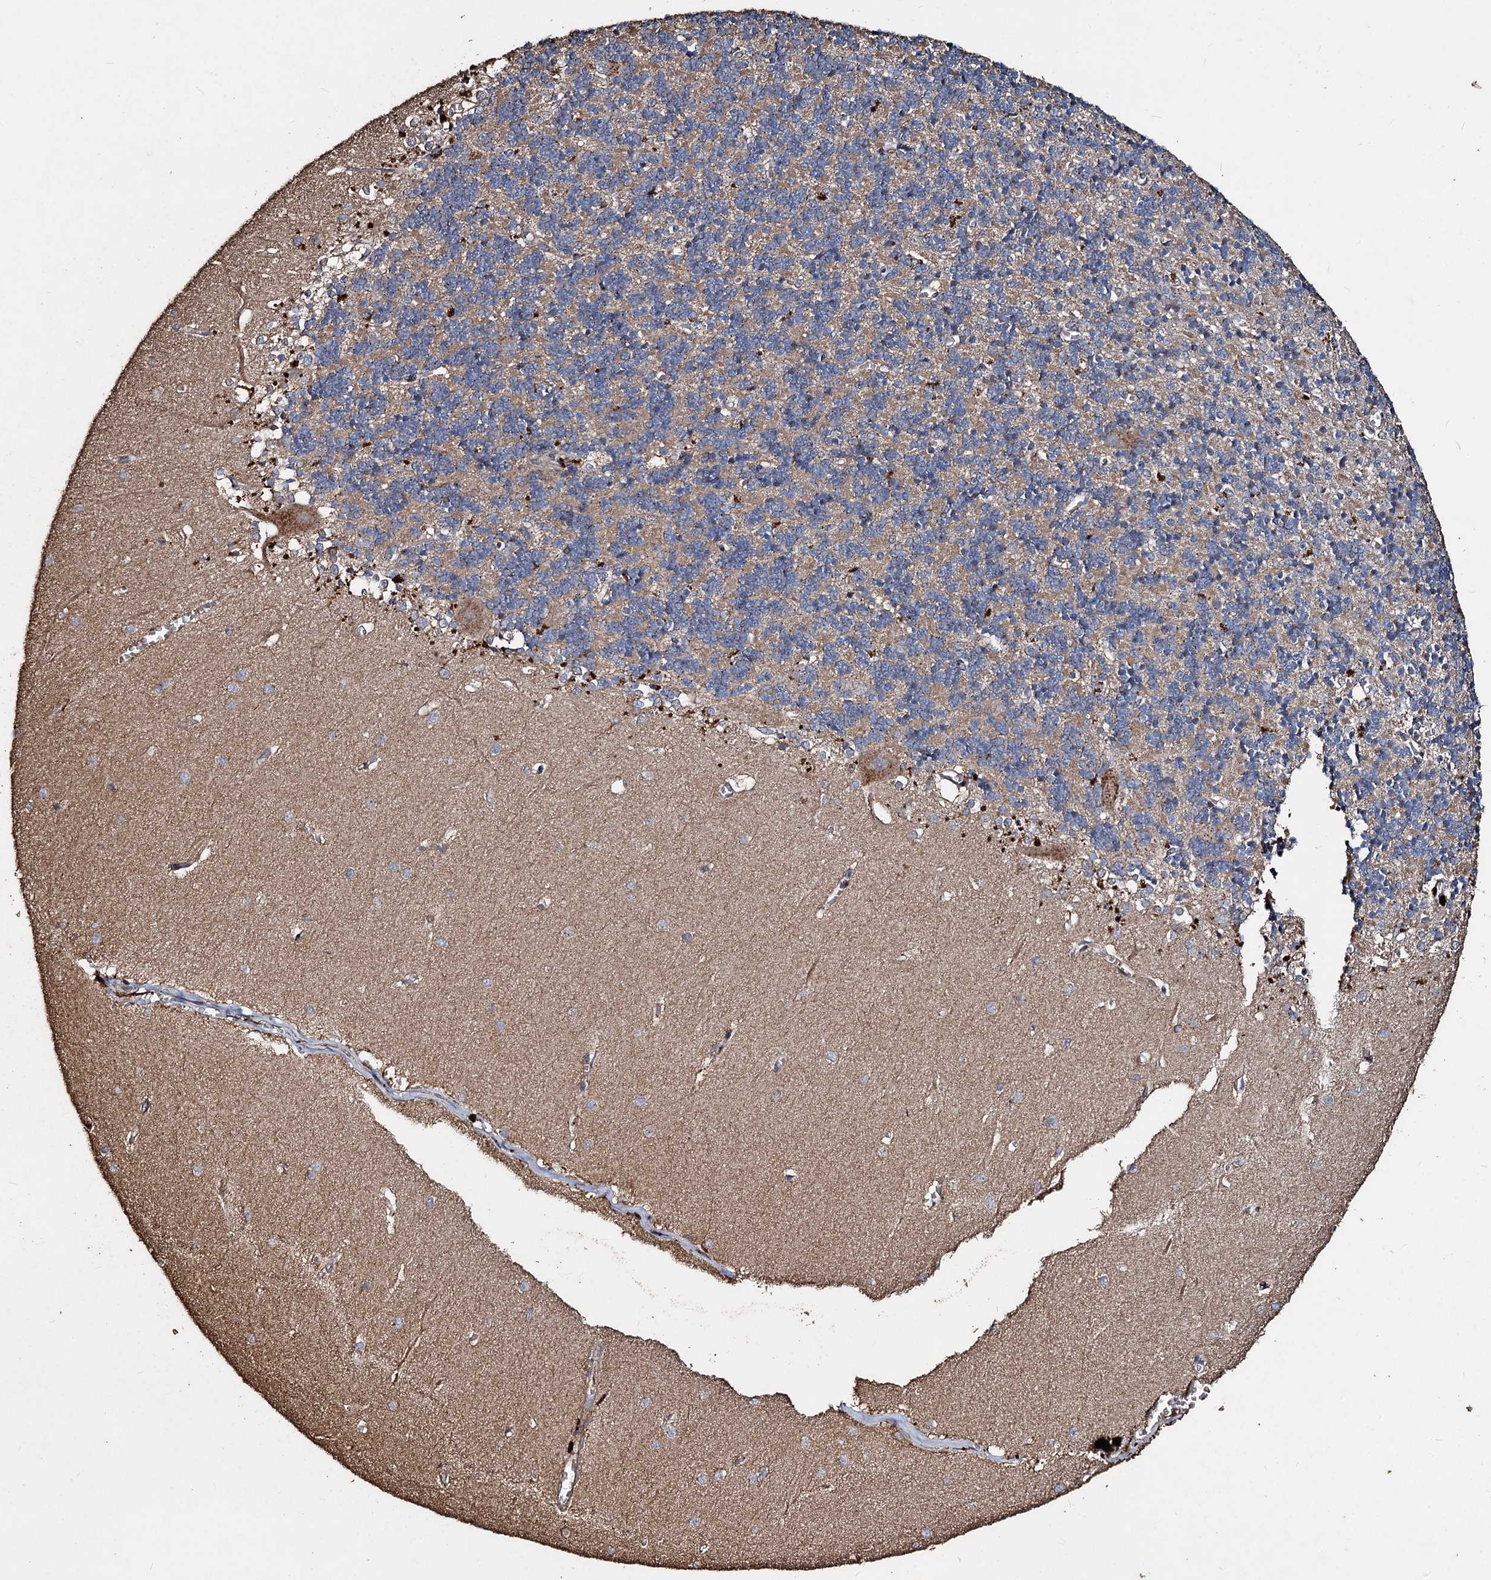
{"staining": {"intensity": "moderate", "quantity": "25%-75%", "location": "cytoplasmic/membranous"}, "tissue": "cerebellum", "cell_type": "Cells in granular layer", "image_type": "normal", "snomed": [{"axis": "morphology", "description": "Normal tissue, NOS"}, {"axis": "topography", "description": "Cerebellum"}], "caption": "Normal cerebellum was stained to show a protein in brown. There is medium levels of moderate cytoplasmic/membranous positivity in approximately 25%-75% of cells in granular layer.", "gene": "NOTCH2NLA", "patient": {"sex": "male", "age": 37}}